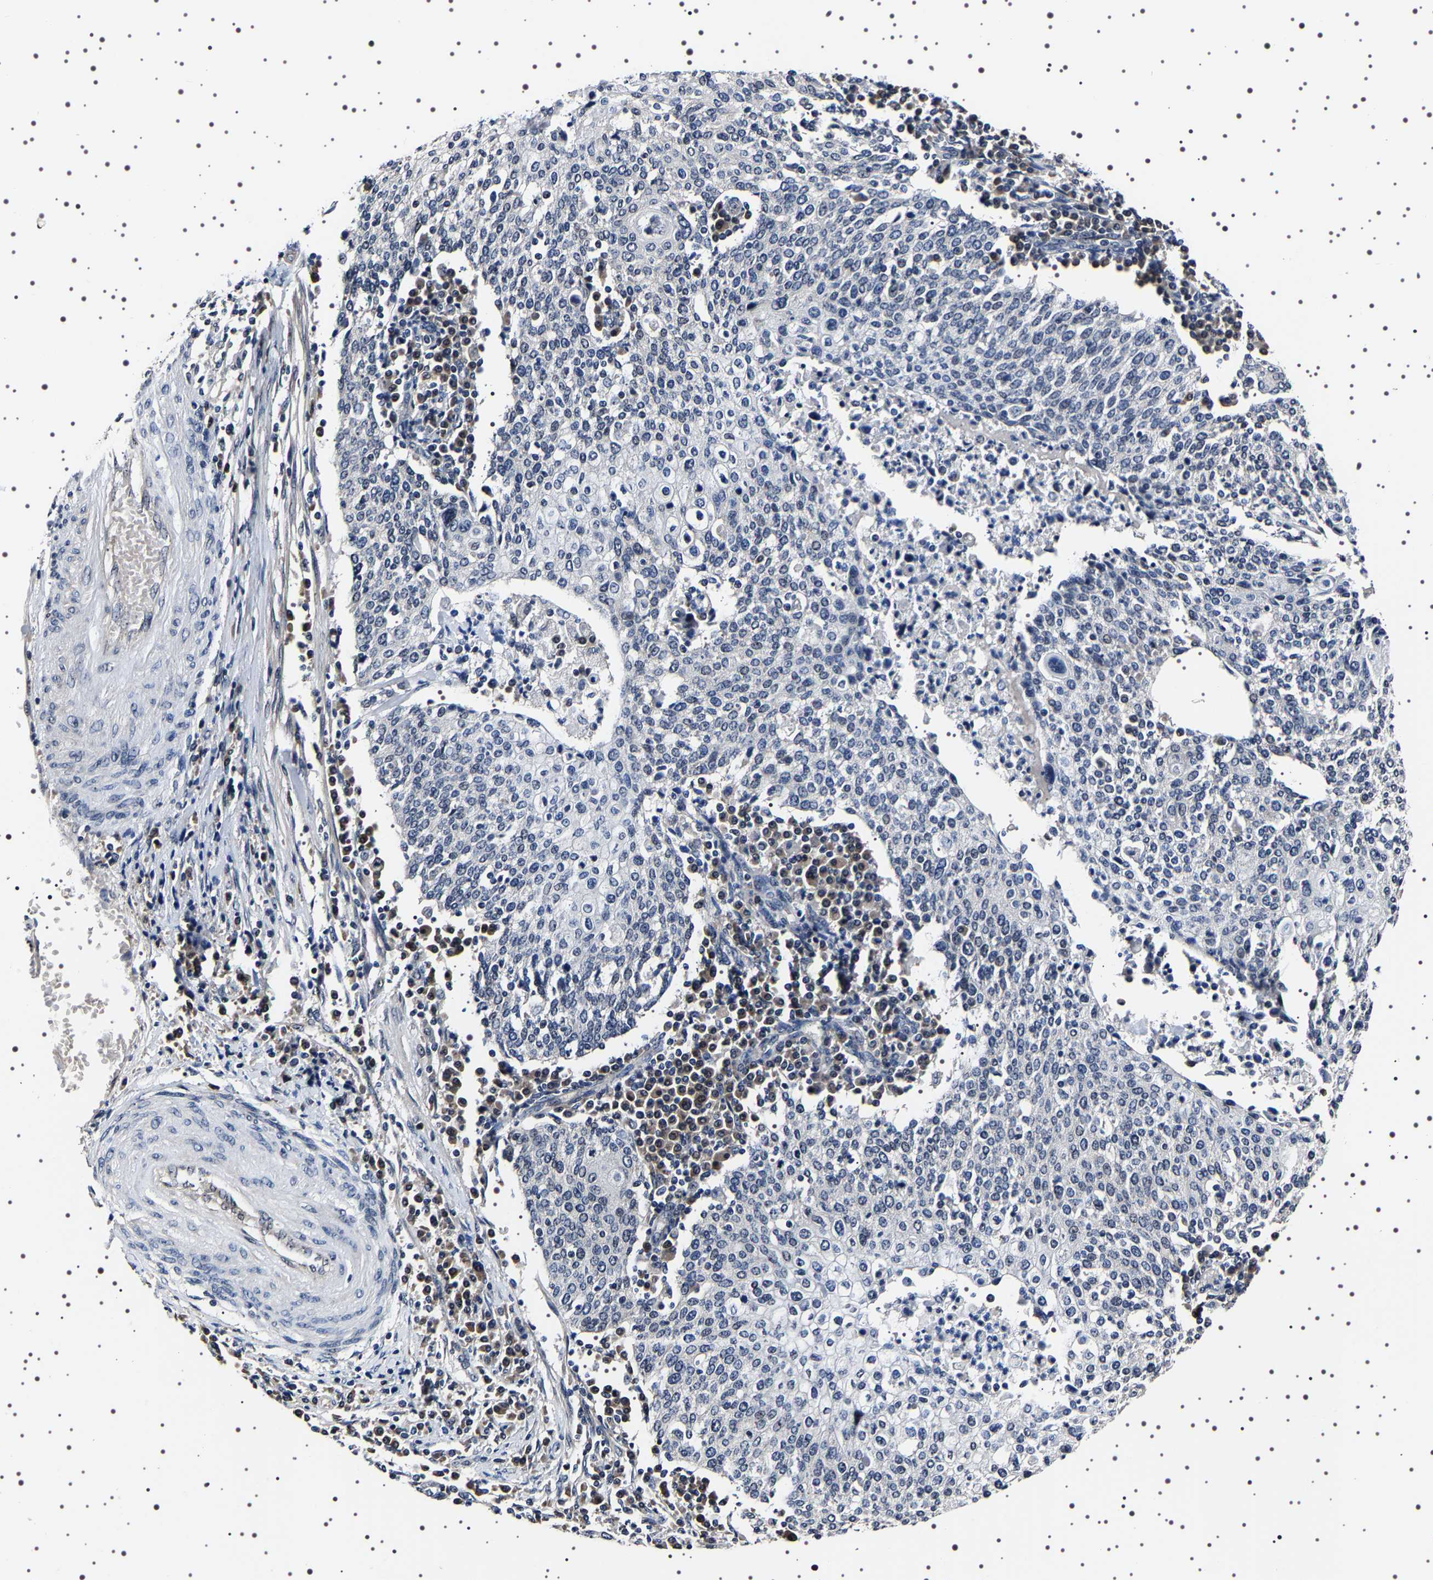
{"staining": {"intensity": "weak", "quantity": "<25%", "location": "nuclear"}, "tissue": "cervical cancer", "cell_type": "Tumor cells", "image_type": "cancer", "snomed": [{"axis": "morphology", "description": "Squamous cell carcinoma, NOS"}, {"axis": "topography", "description": "Cervix"}], "caption": "The immunohistochemistry photomicrograph has no significant staining in tumor cells of cervical cancer (squamous cell carcinoma) tissue. (DAB (3,3'-diaminobenzidine) immunohistochemistry (IHC) visualized using brightfield microscopy, high magnification).", "gene": "GNL3", "patient": {"sex": "female", "age": 40}}